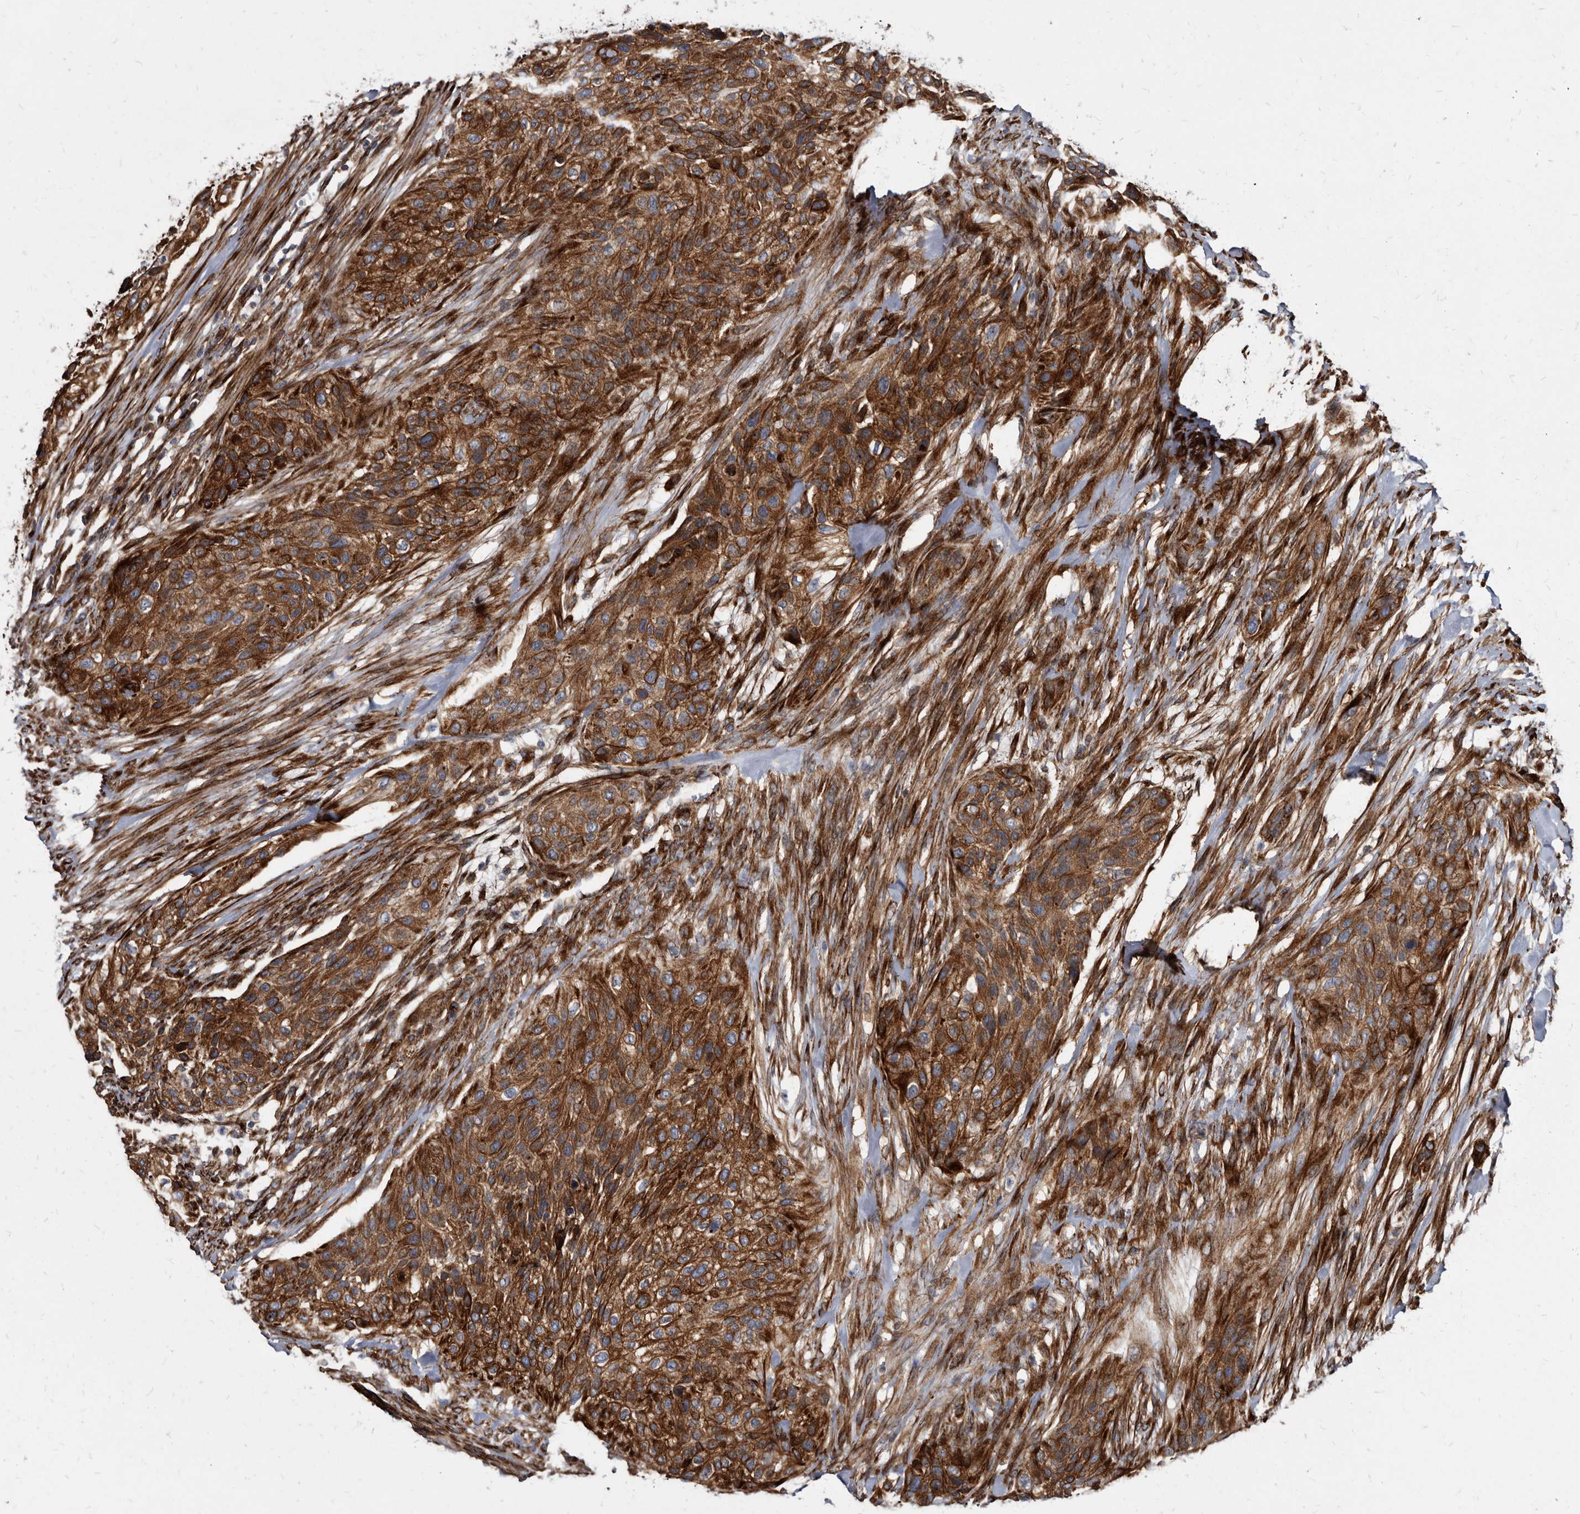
{"staining": {"intensity": "strong", "quantity": ">75%", "location": "cytoplasmic/membranous"}, "tissue": "urothelial cancer", "cell_type": "Tumor cells", "image_type": "cancer", "snomed": [{"axis": "morphology", "description": "Urothelial carcinoma, High grade"}, {"axis": "topography", "description": "Urinary bladder"}], "caption": "This is an image of immunohistochemistry (IHC) staining of urothelial cancer, which shows strong positivity in the cytoplasmic/membranous of tumor cells.", "gene": "KCTD20", "patient": {"sex": "male", "age": 35}}